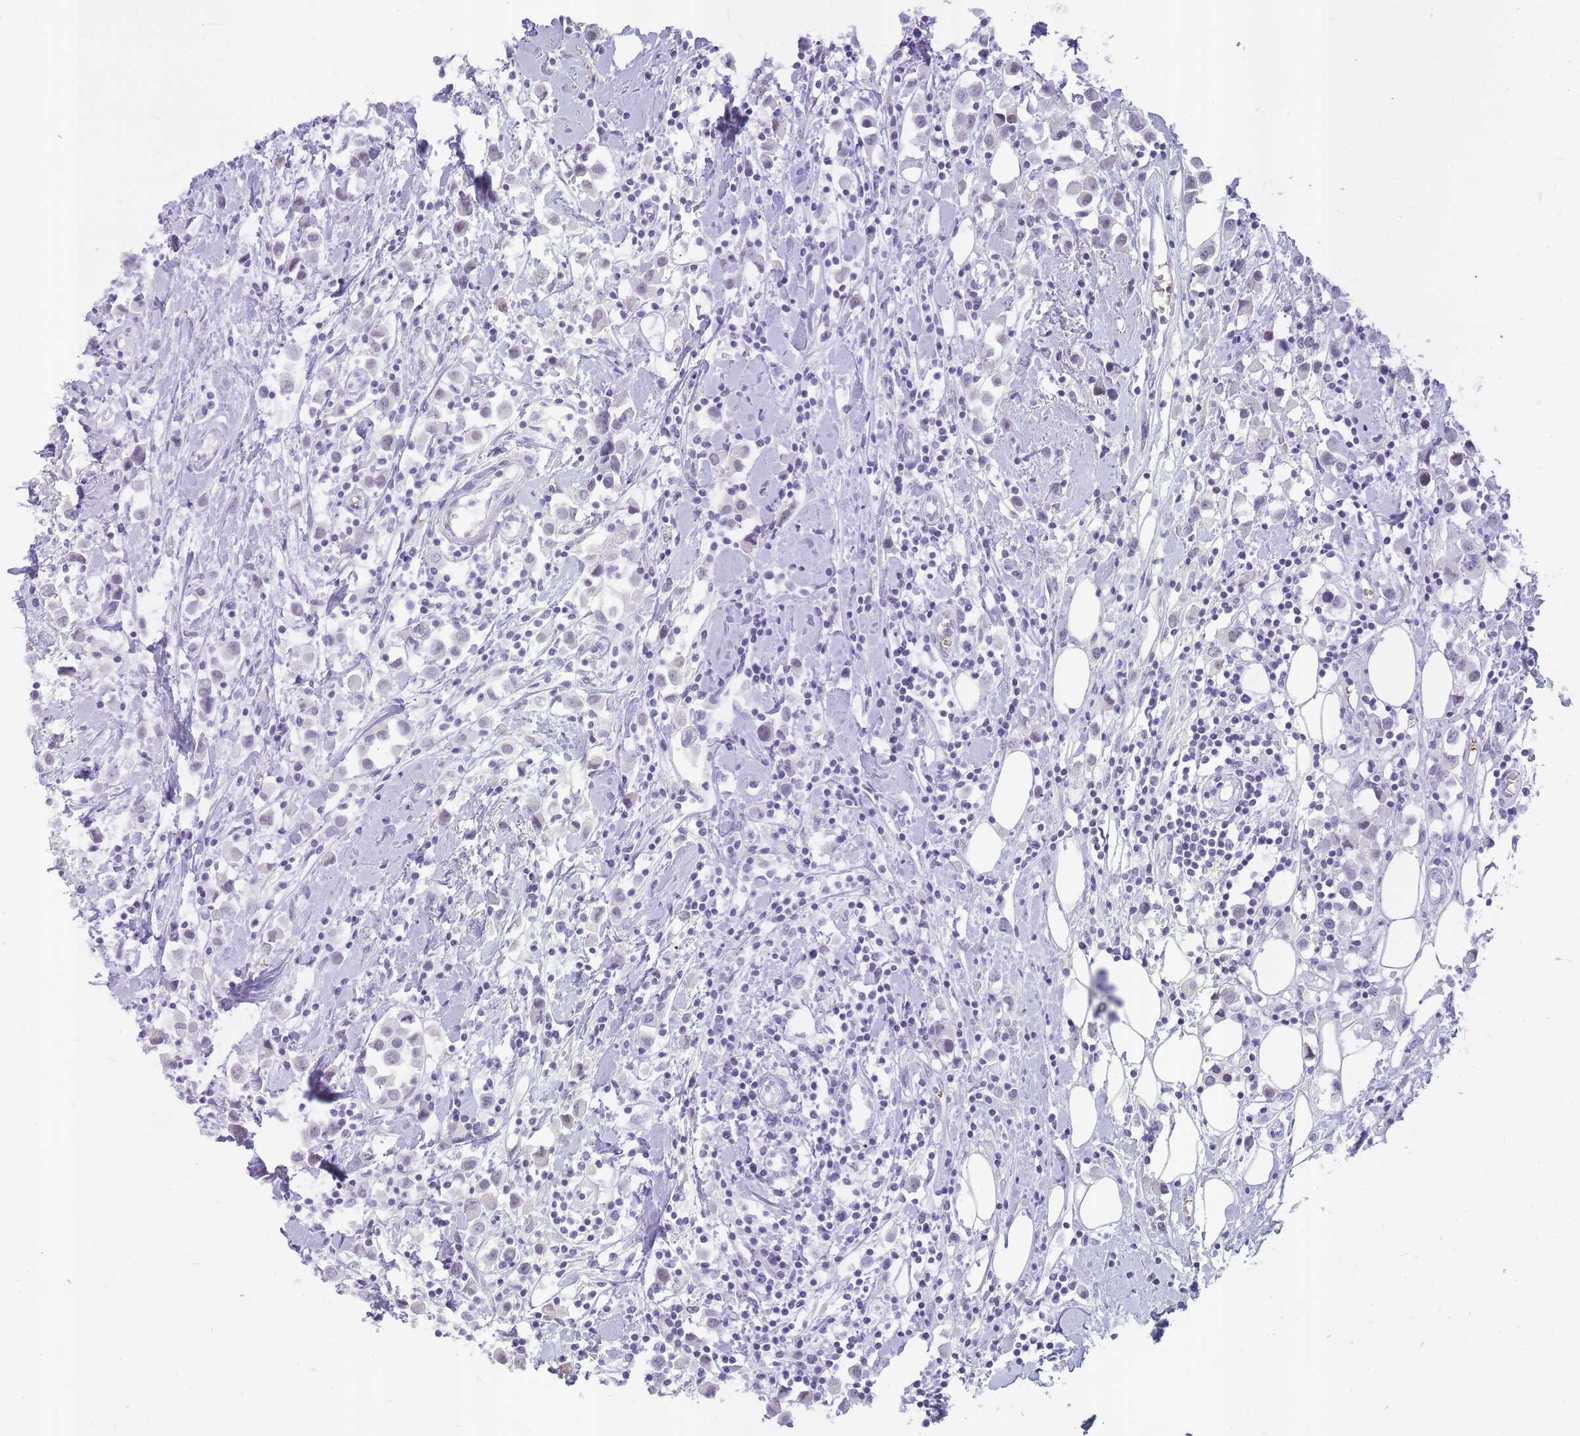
{"staining": {"intensity": "negative", "quantity": "none", "location": "none"}, "tissue": "breast cancer", "cell_type": "Tumor cells", "image_type": "cancer", "snomed": [{"axis": "morphology", "description": "Duct carcinoma"}, {"axis": "topography", "description": "Breast"}], "caption": "An immunohistochemistry micrograph of breast infiltrating ductal carcinoma is shown. There is no staining in tumor cells of breast infiltrating ductal carcinoma.", "gene": "INS", "patient": {"sex": "female", "age": 61}}